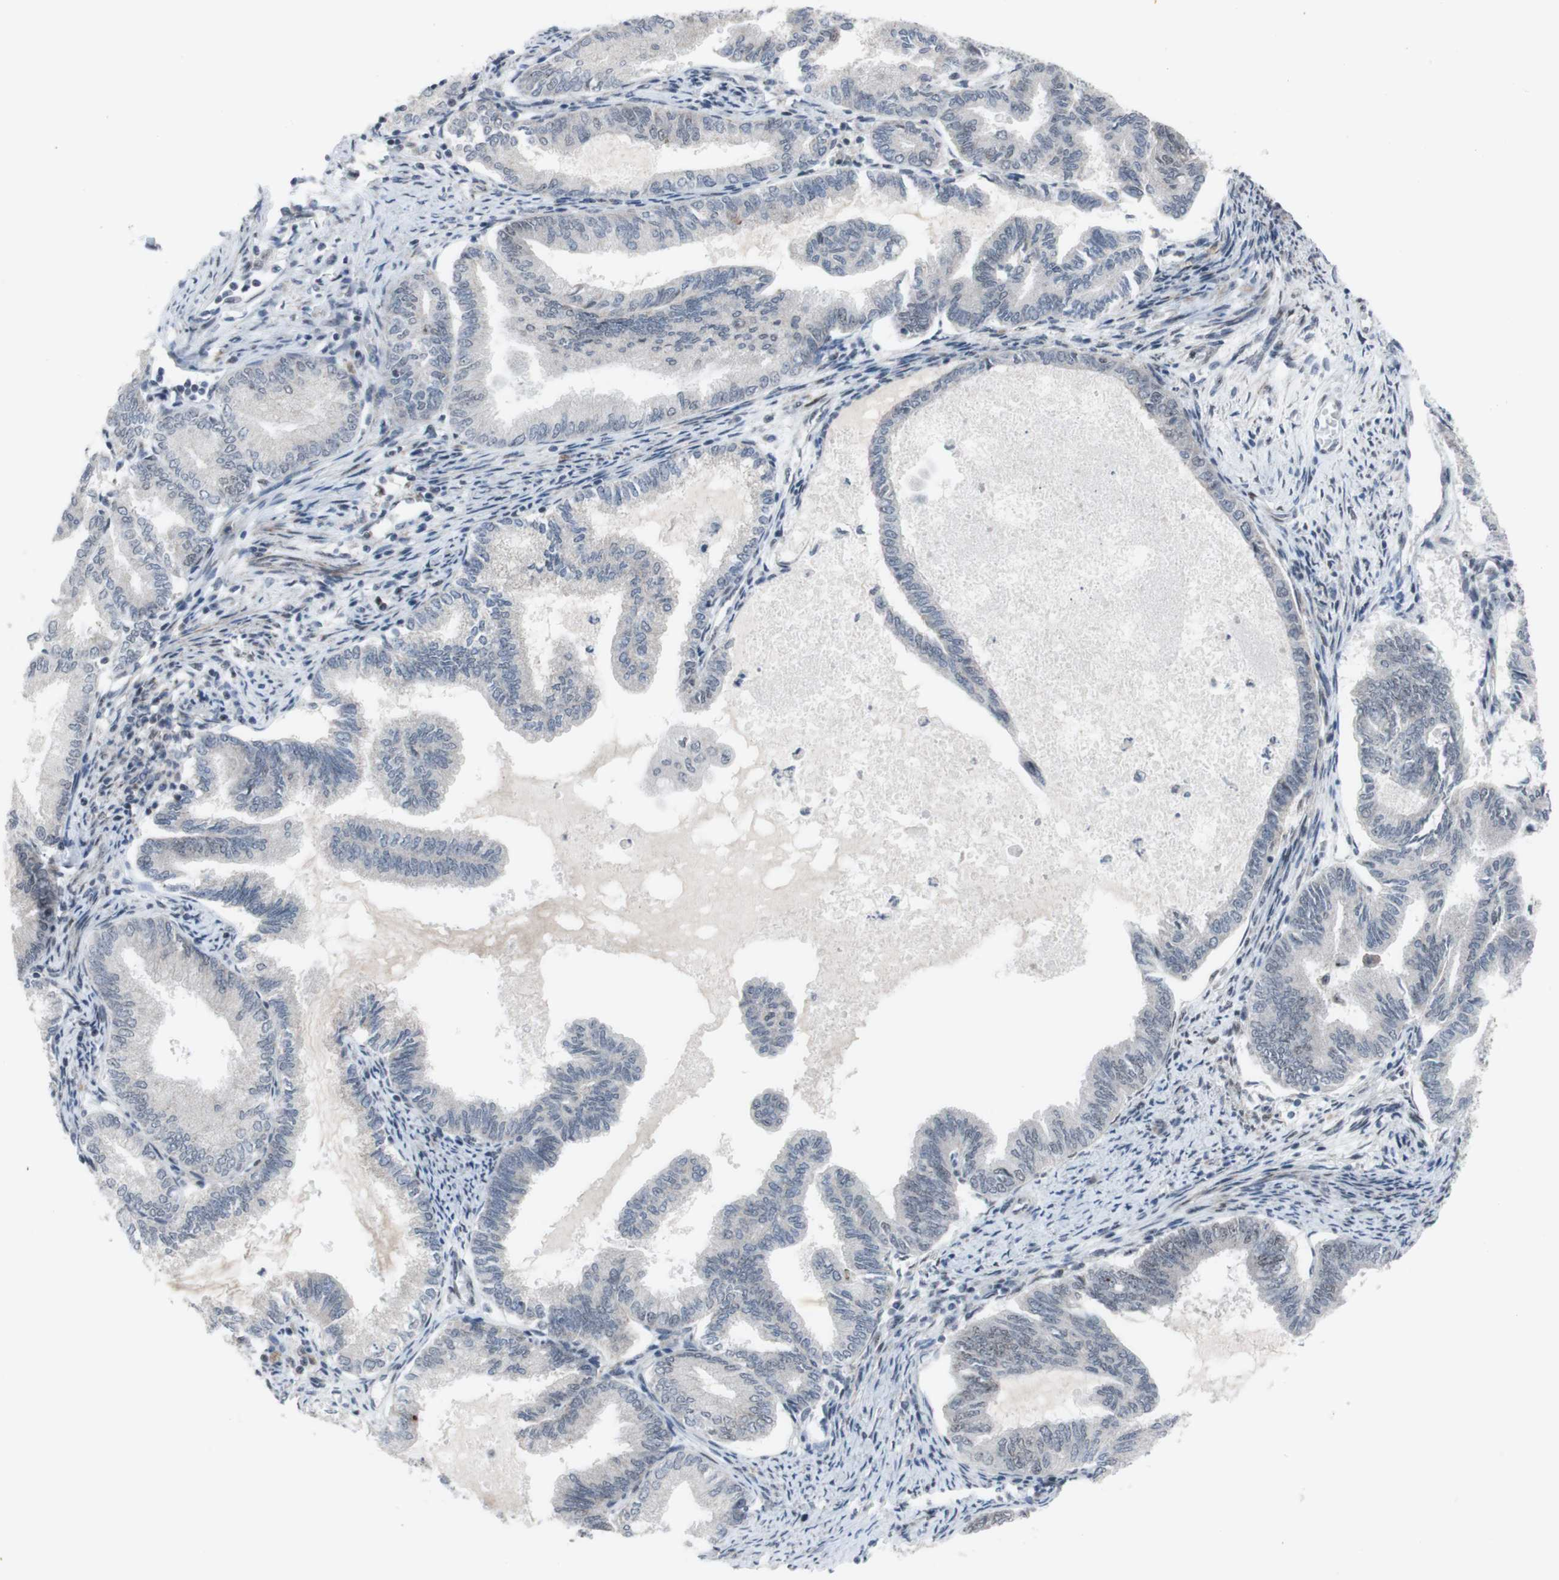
{"staining": {"intensity": "negative", "quantity": "none", "location": "none"}, "tissue": "endometrial cancer", "cell_type": "Tumor cells", "image_type": "cancer", "snomed": [{"axis": "morphology", "description": "Adenocarcinoma, NOS"}, {"axis": "topography", "description": "Endometrium"}], "caption": "A photomicrograph of human endometrial adenocarcinoma is negative for staining in tumor cells.", "gene": "POLR1A", "patient": {"sex": "female", "age": 86}}